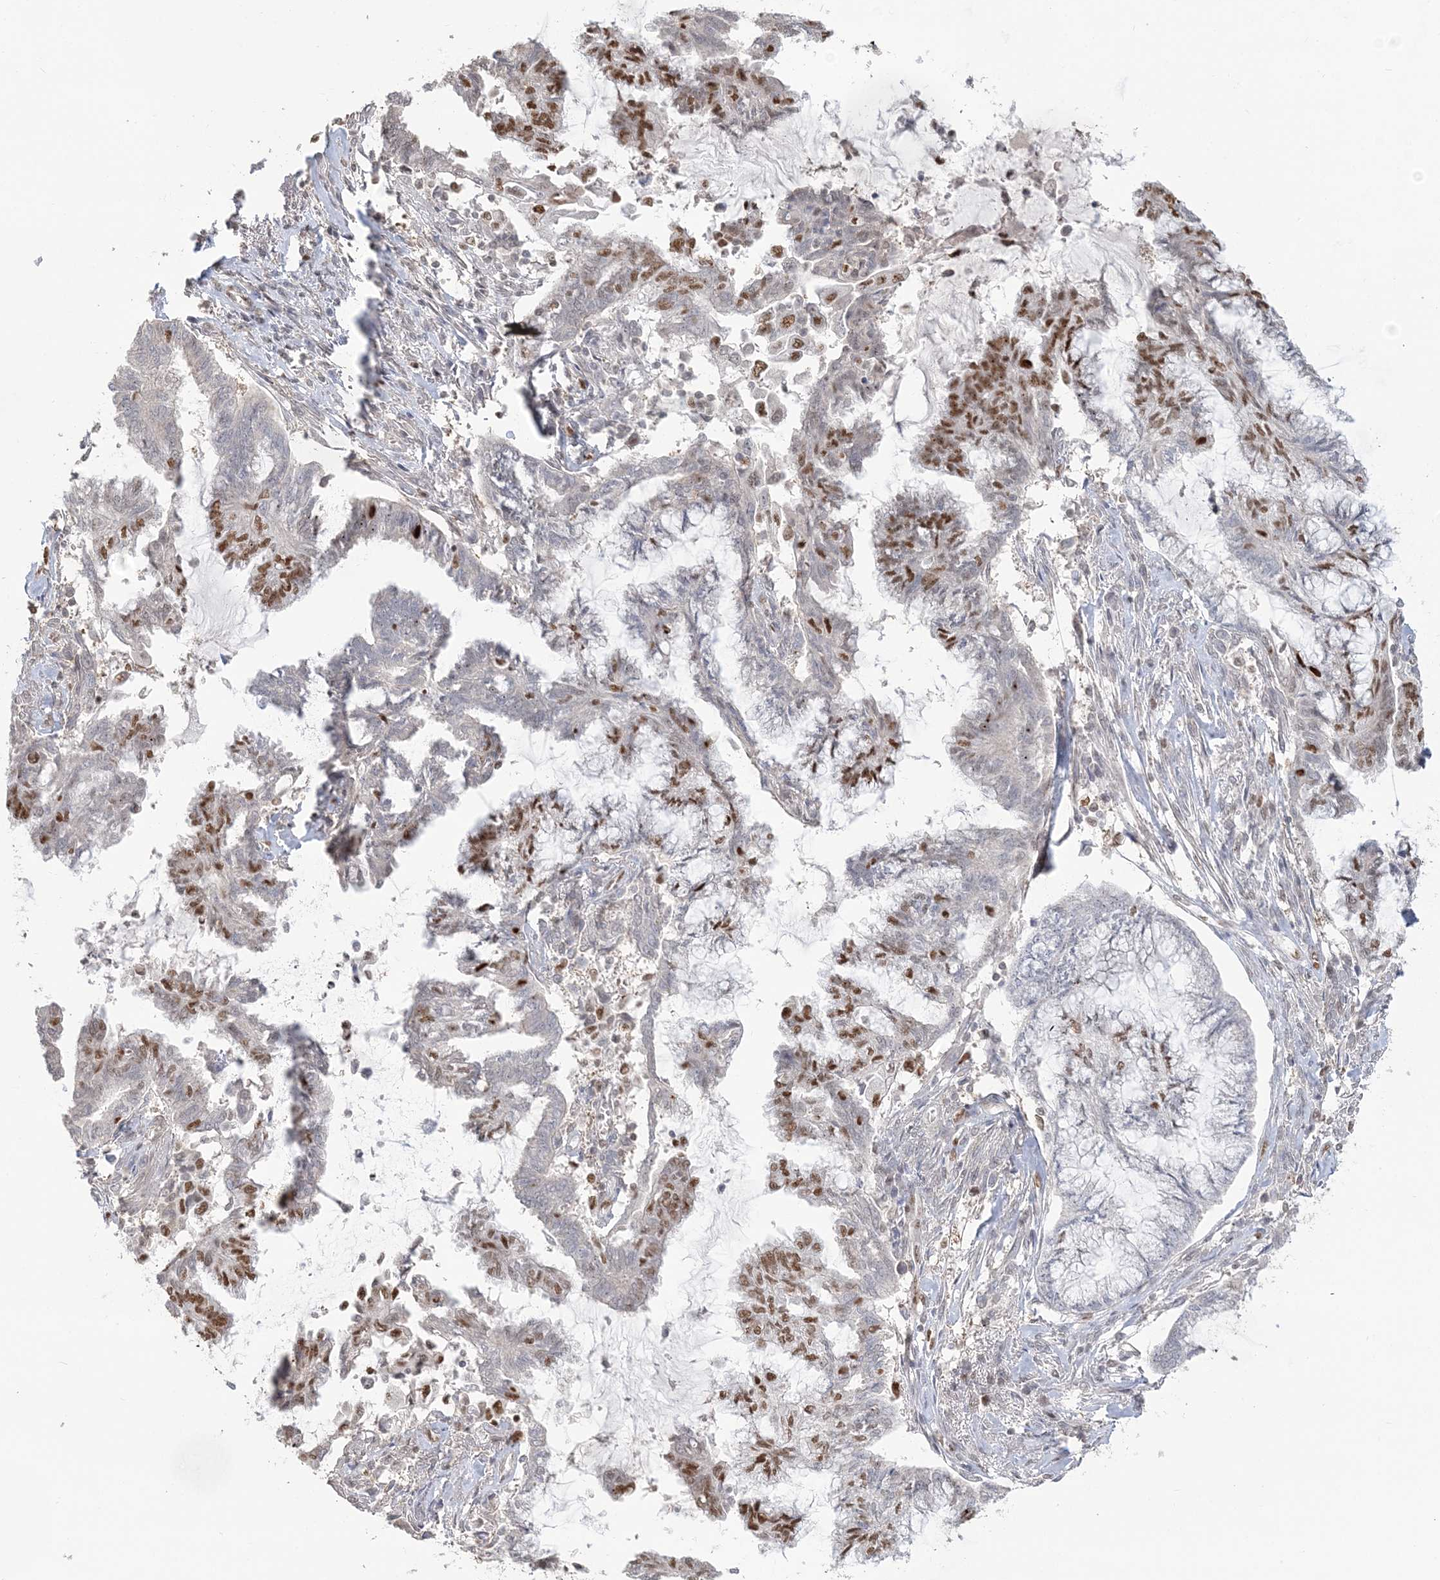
{"staining": {"intensity": "moderate", "quantity": "25%-75%", "location": "nuclear"}, "tissue": "endometrial cancer", "cell_type": "Tumor cells", "image_type": "cancer", "snomed": [{"axis": "morphology", "description": "Adenocarcinoma, NOS"}, {"axis": "topography", "description": "Endometrium"}], "caption": "There is medium levels of moderate nuclear expression in tumor cells of endometrial adenocarcinoma, as demonstrated by immunohistochemical staining (brown color).", "gene": "SUMO2", "patient": {"sex": "female", "age": 86}}